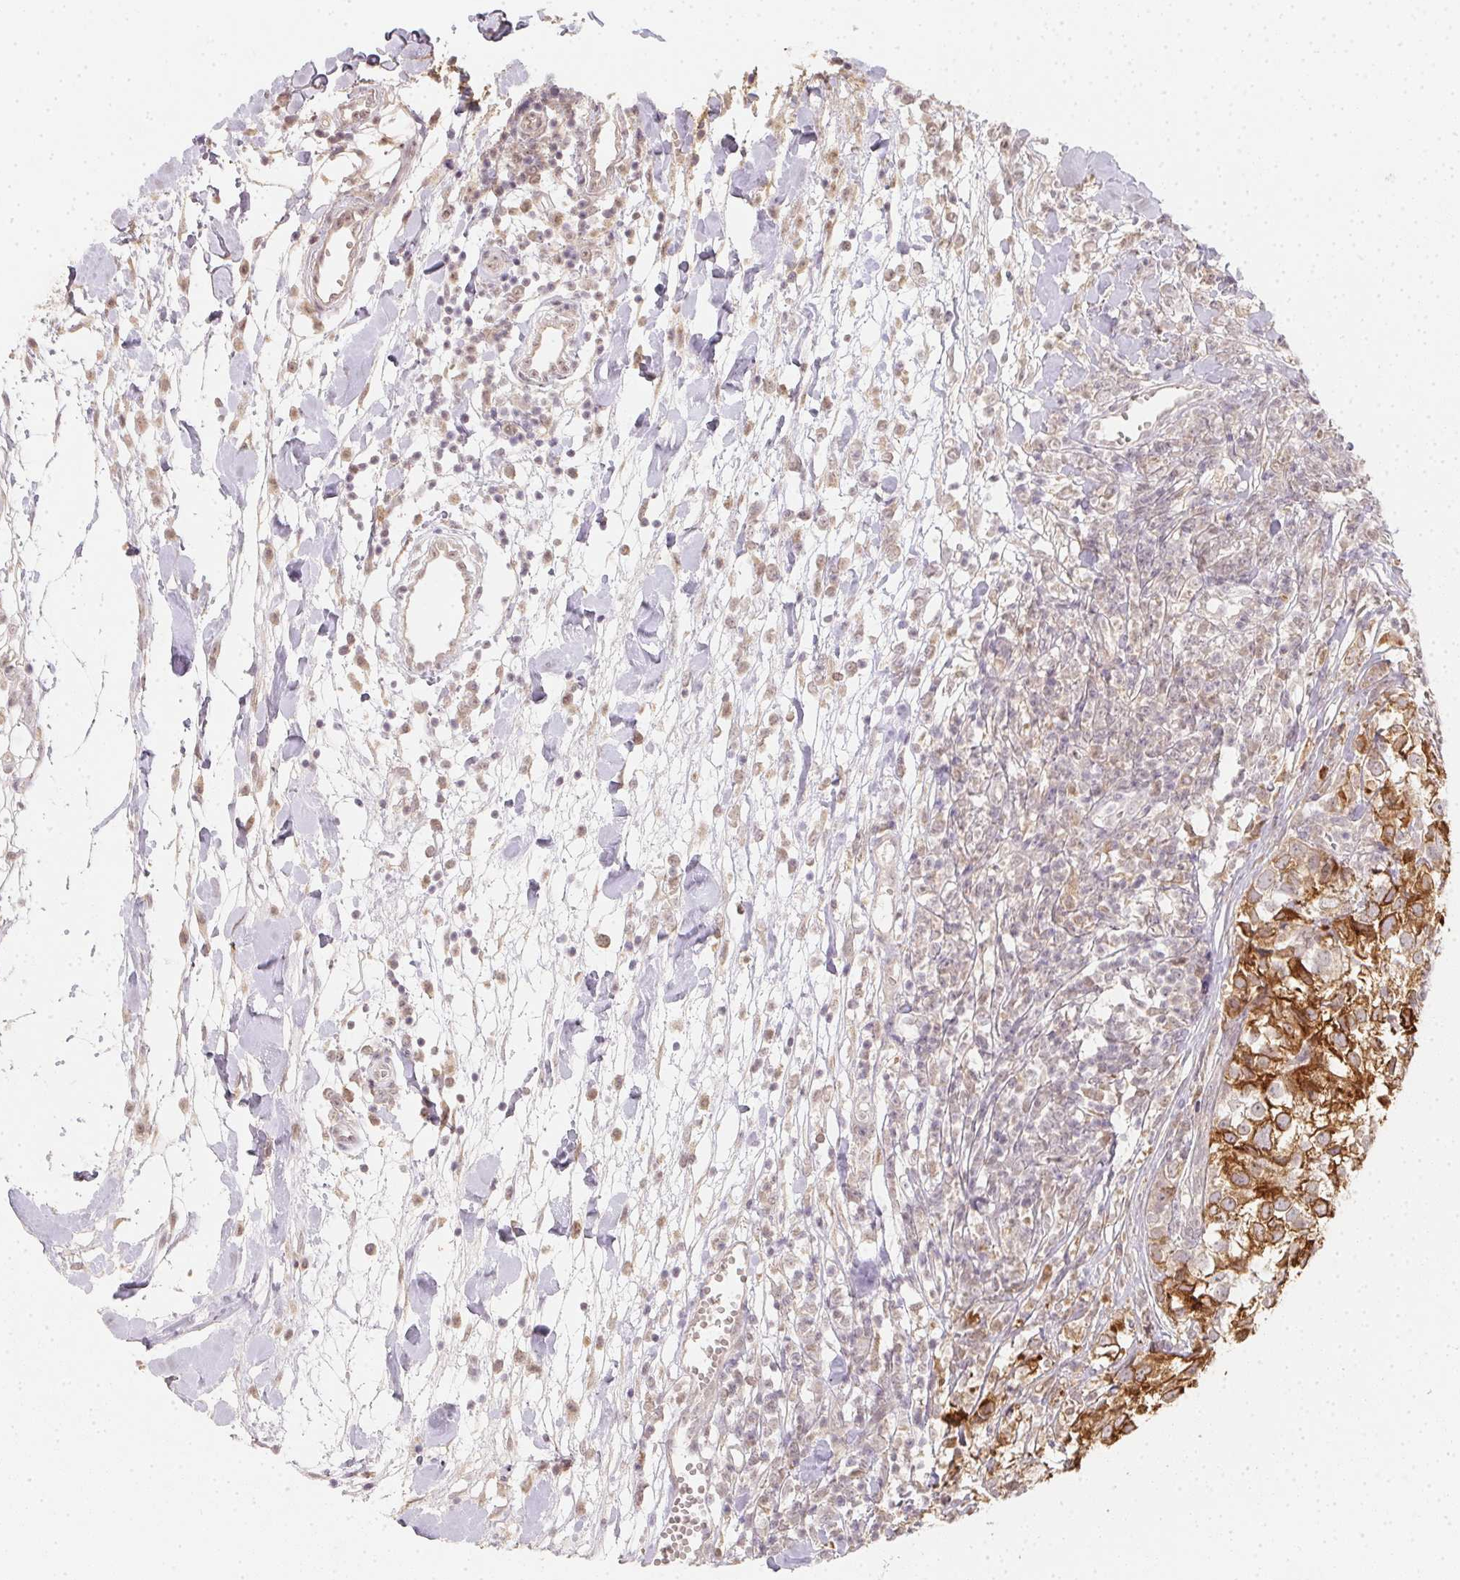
{"staining": {"intensity": "moderate", "quantity": "25%-75%", "location": "cytoplasmic/membranous"}, "tissue": "breast cancer", "cell_type": "Tumor cells", "image_type": "cancer", "snomed": [{"axis": "morphology", "description": "Duct carcinoma"}, {"axis": "topography", "description": "Breast"}], "caption": "Breast invasive ductal carcinoma stained with a brown dye displays moderate cytoplasmic/membranous positive expression in approximately 25%-75% of tumor cells.", "gene": "SOAT1", "patient": {"sex": "female", "age": 30}}